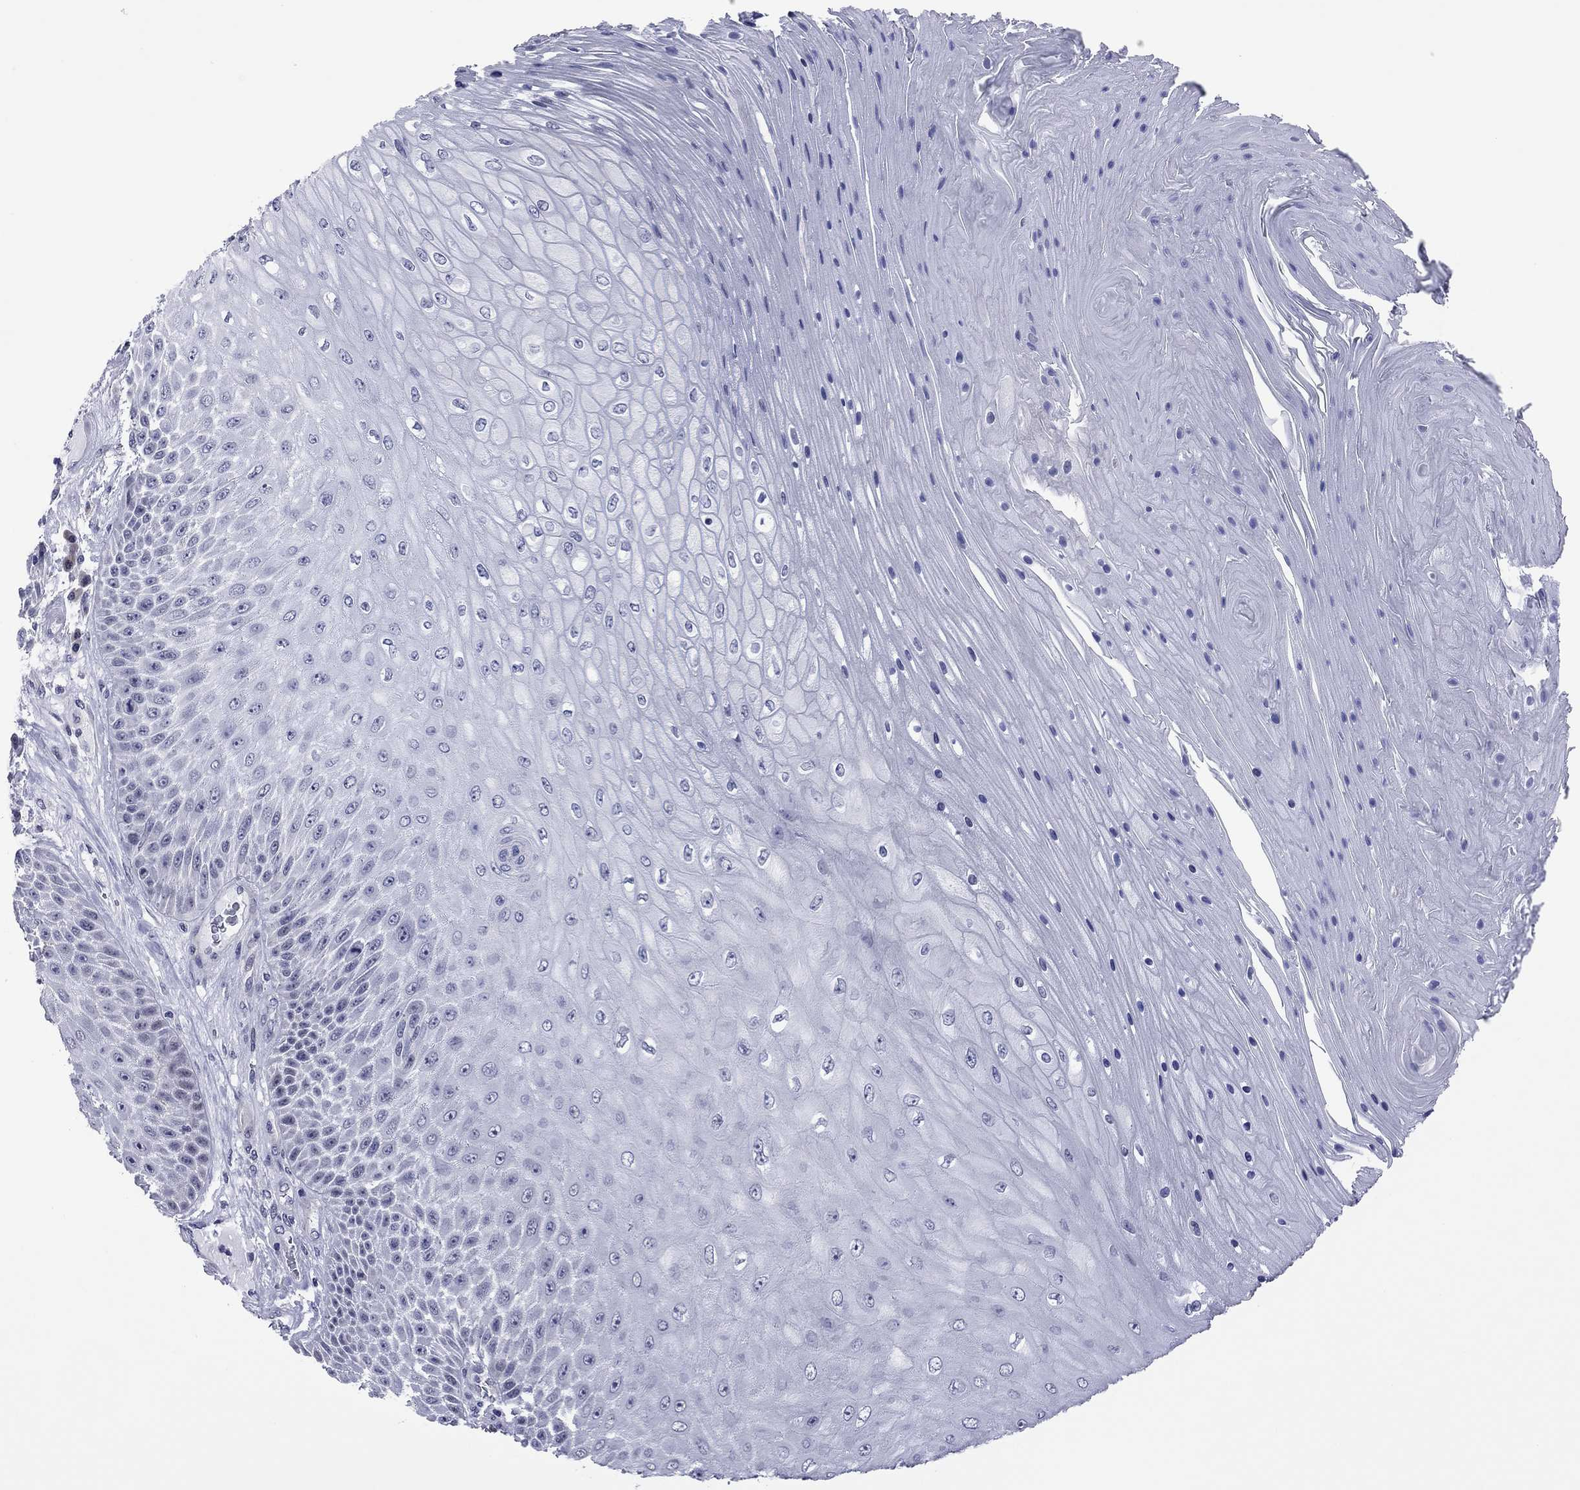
{"staining": {"intensity": "negative", "quantity": "none", "location": "none"}, "tissue": "skin cancer", "cell_type": "Tumor cells", "image_type": "cancer", "snomed": [{"axis": "morphology", "description": "Squamous cell carcinoma, NOS"}, {"axis": "topography", "description": "Skin"}], "caption": "Image shows no significant protein expression in tumor cells of skin cancer.", "gene": "POU5F2", "patient": {"sex": "male", "age": 62}}